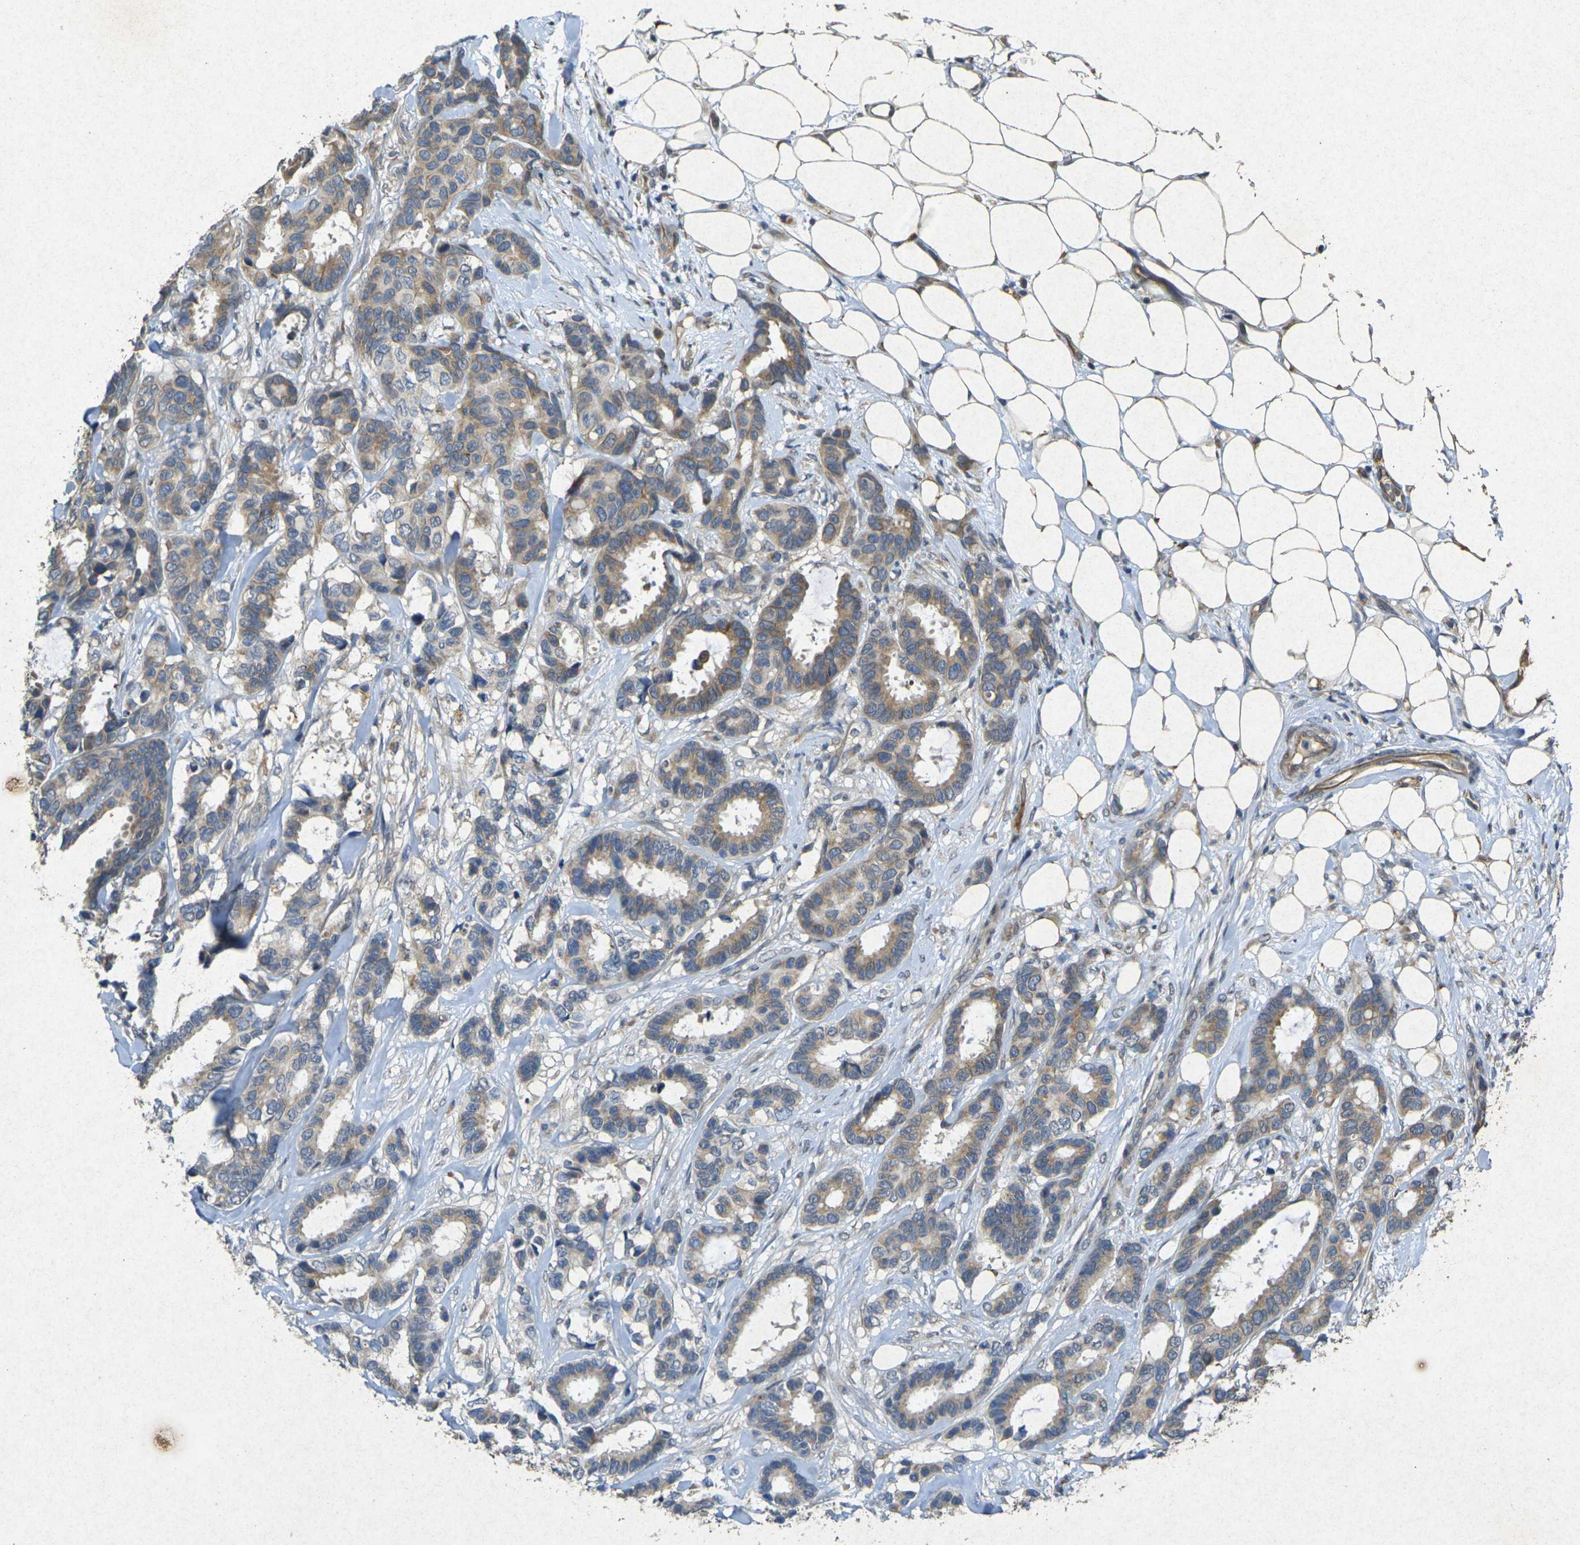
{"staining": {"intensity": "moderate", "quantity": ">75%", "location": "cytoplasmic/membranous"}, "tissue": "breast cancer", "cell_type": "Tumor cells", "image_type": "cancer", "snomed": [{"axis": "morphology", "description": "Duct carcinoma"}, {"axis": "topography", "description": "Breast"}], "caption": "Immunohistochemistry photomicrograph of neoplastic tissue: breast cancer stained using immunohistochemistry demonstrates medium levels of moderate protein expression localized specifically in the cytoplasmic/membranous of tumor cells, appearing as a cytoplasmic/membranous brown color.", "gene": "RGMA", "patient": {"sex": "female", "age": 87}}